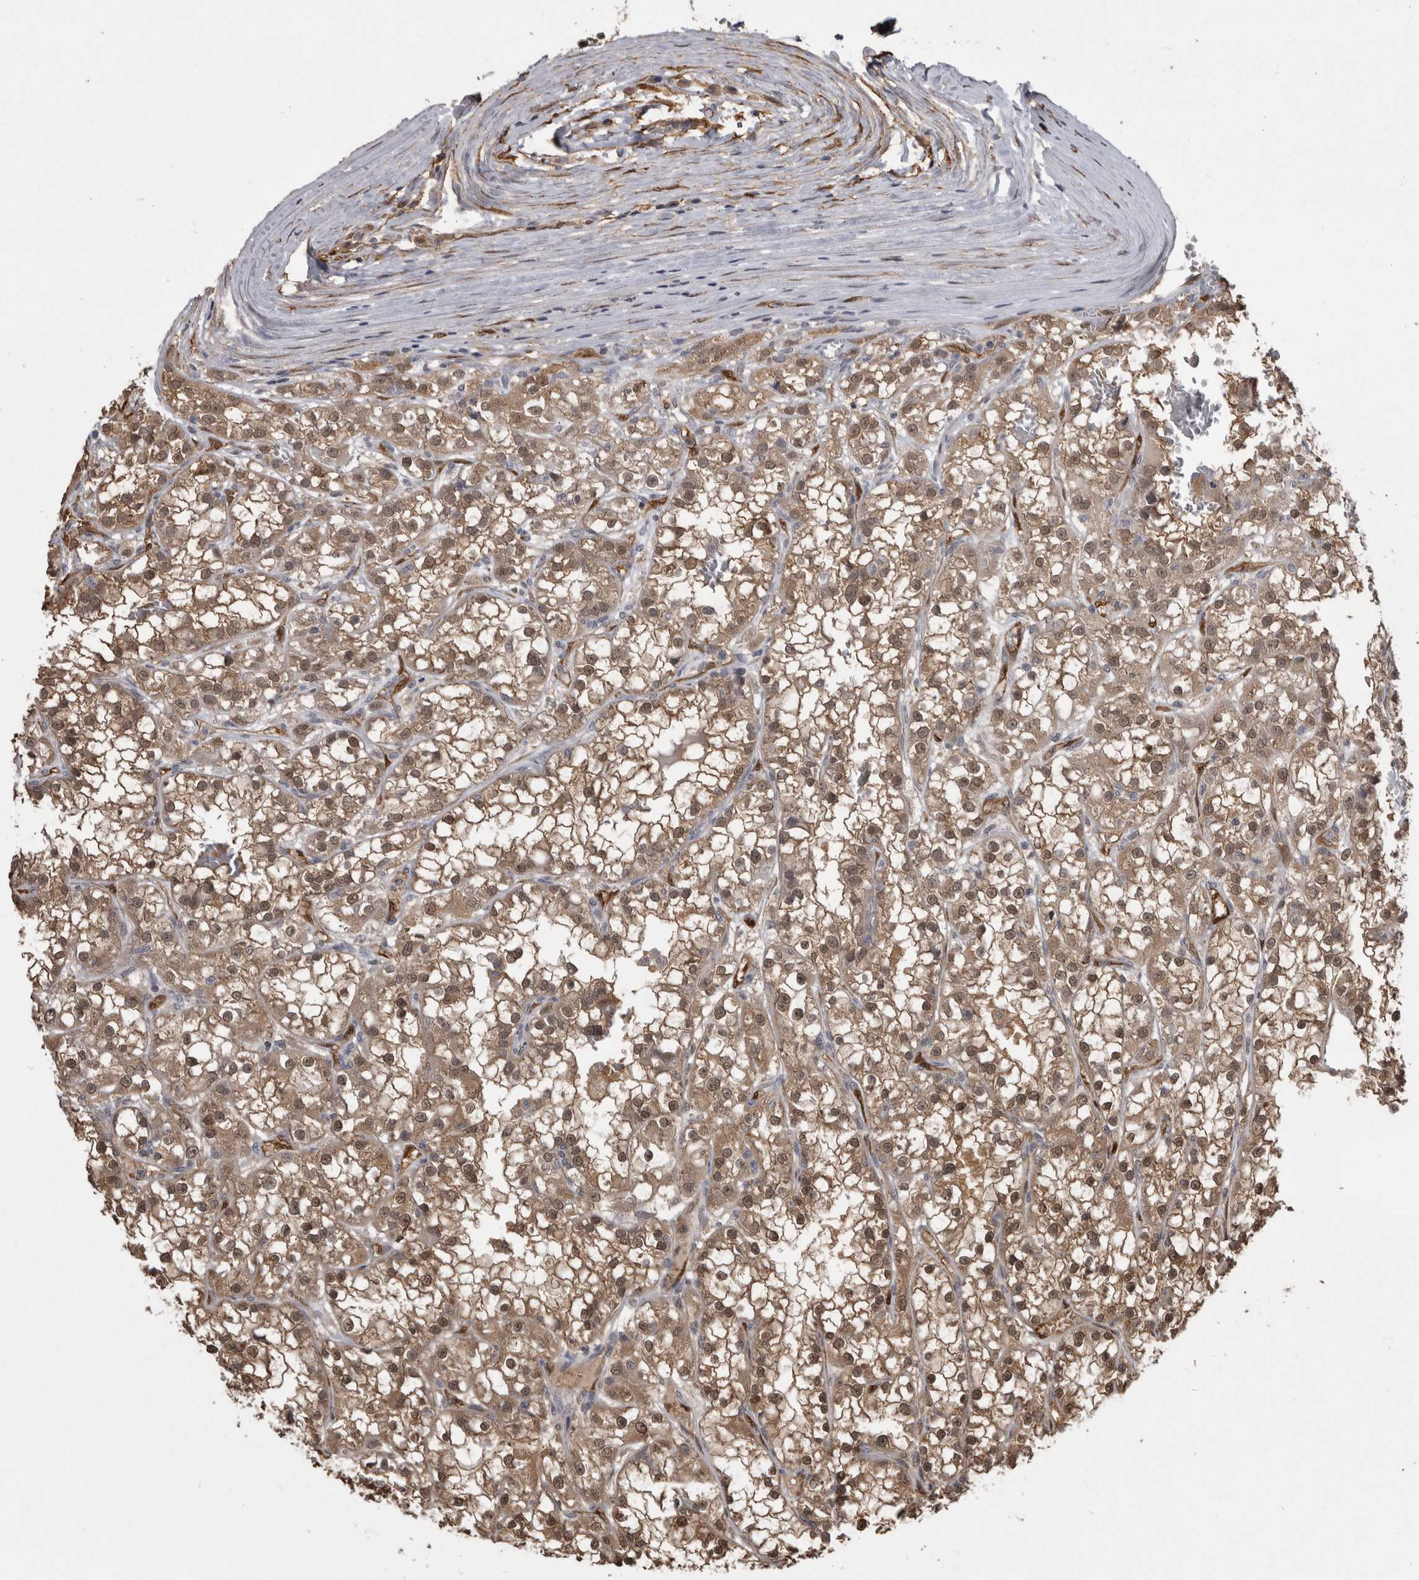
{"staining": {"intensity": "weak", "quantity": ">75%", "location": "cytoplasmic/membranous,nuclear"}, "tissue": "renal cancer", "cell_type": "Tumor cells", "image_type": "cancer", "snomed": [{"axis": "morphology", "description": "Adenocarcinoma, NOS"}, {"axis": "topography", "description": "Kidney"}], "caption": "Tumor cells exhibit low levels of weak cytoplasmic/membranous and nuclear staining in about >75% of cells in human renal cancer. The protein of interest is stained brown, and the nuclei are stained in blue (DAB (3,3'-diaminobenzidine) IHC with brightfield microscopy, high magnification).", "gene": "LXN", "patient": {"sex": "female", "age": 52}}